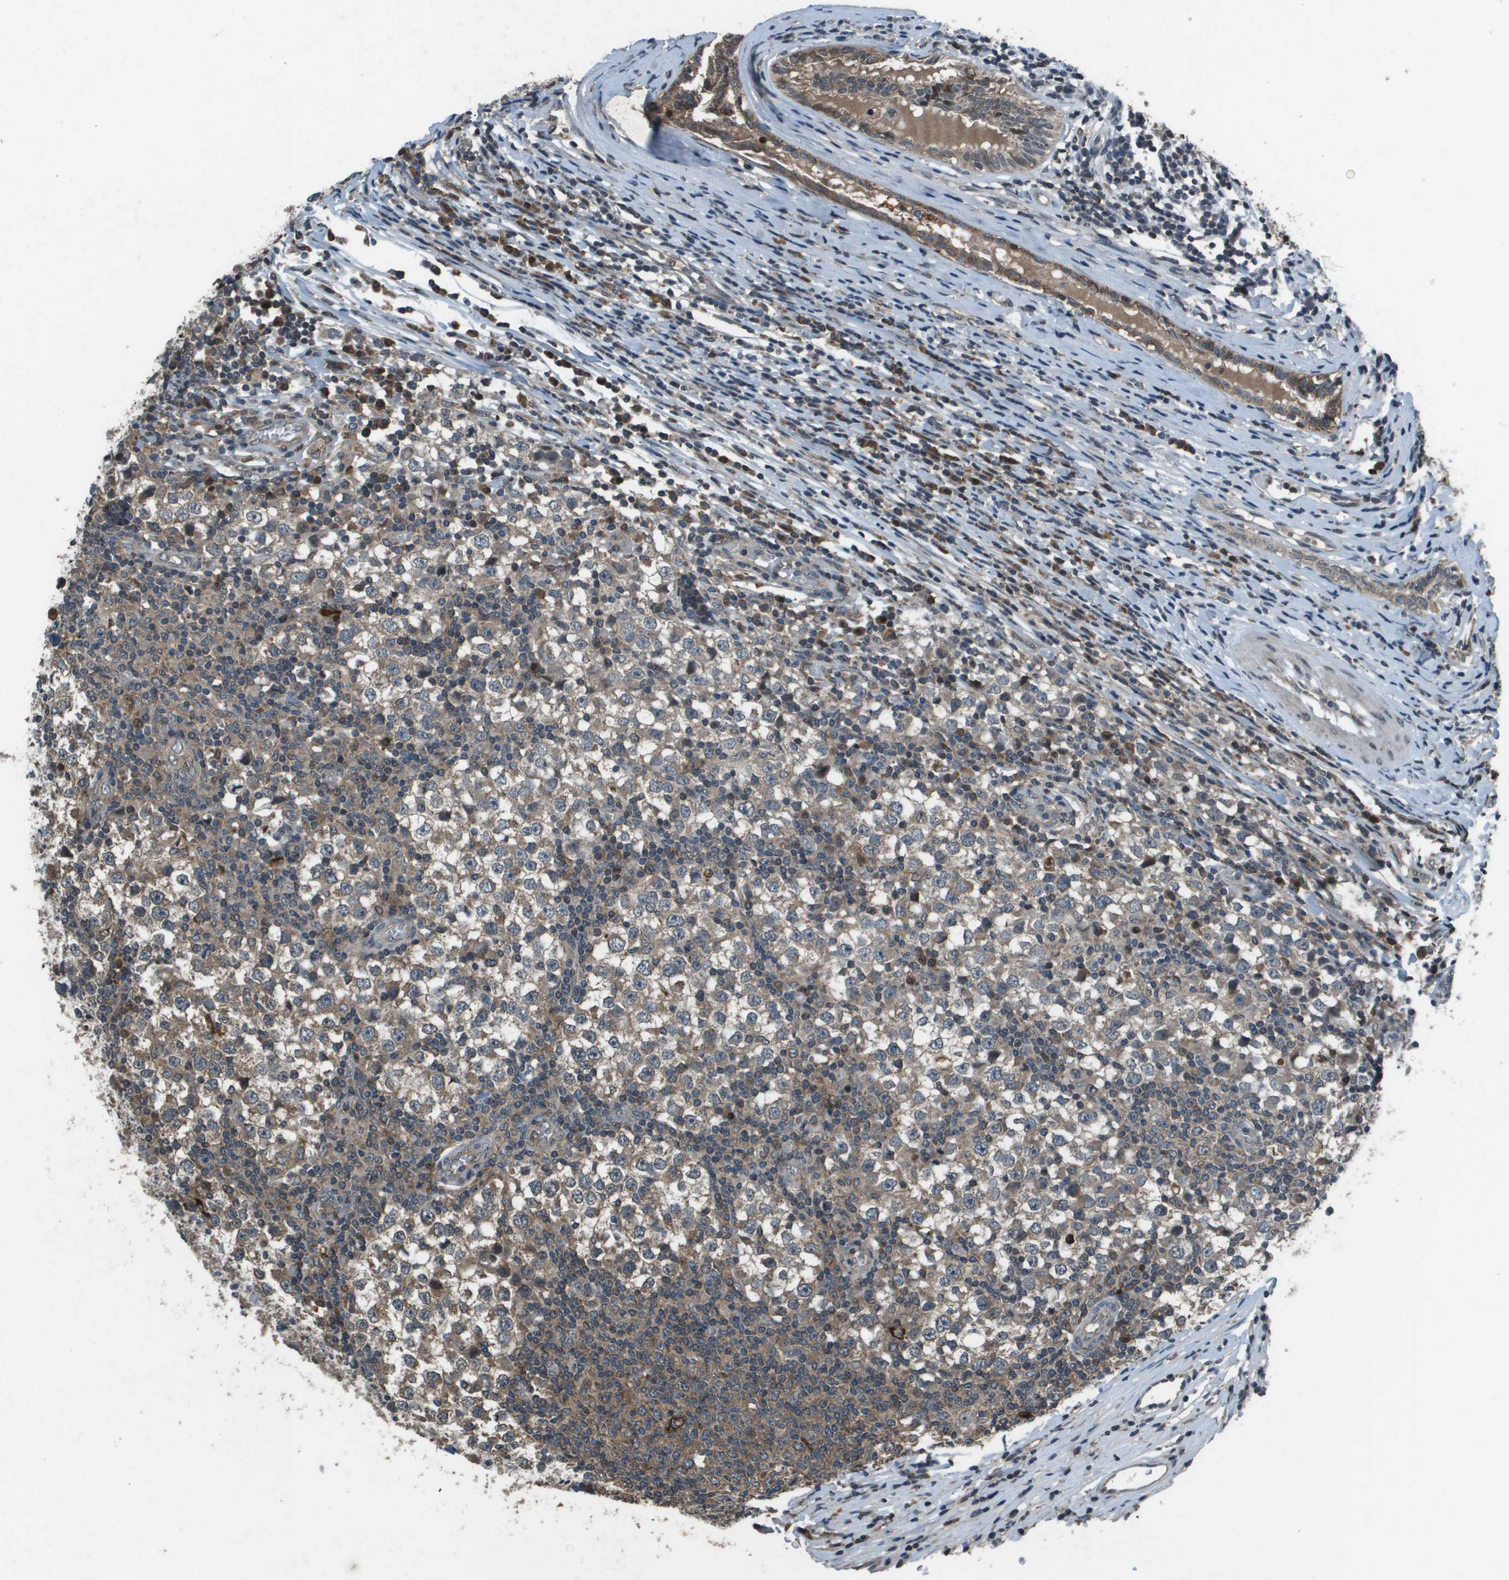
{"staining": {"intensity": "weak", "quantity": "25%-75%", "location": "cytoplasmic/membranous"}, "tissue": "testis cancer", "cell_type": "Tumor cells", "image_type": "cancer", "snomed": [{"axis": "morphology", "description": "Seminoma, NOS"}, {"axis": "topography", "description": "Testis"}], "caption": "High-magnification brightfield microscopy of testis cancer stained with DAB (3,3'-diaminobenzidine) (brown) and counterstained with hematoxylin (blue). tumor cells exhibit weak cytoplasmic/membranous staining is present in about25%-75% of cells.", "gene": "GOSR2", "patient": {"sex": "male", "age": 65}}